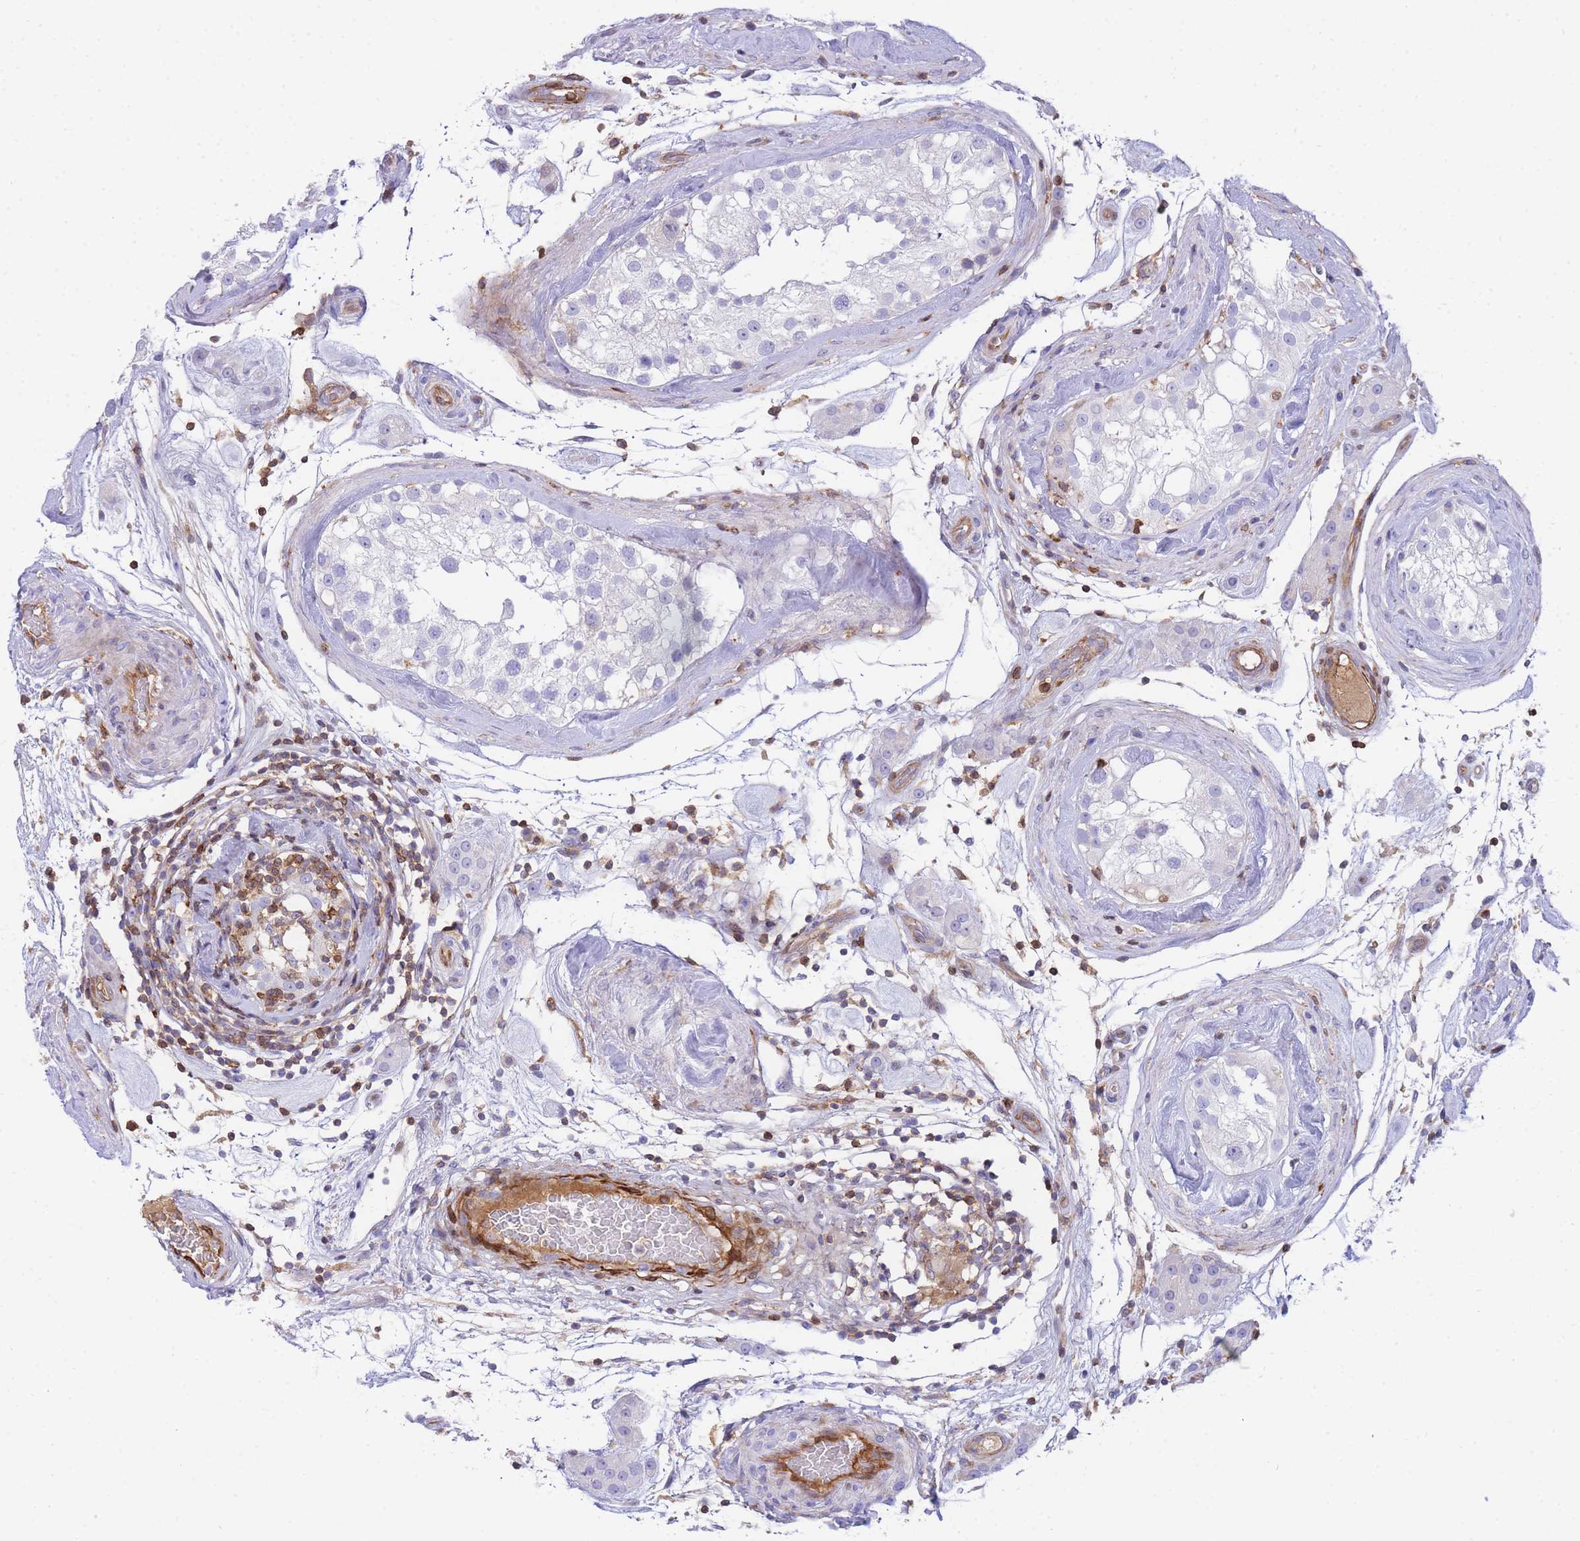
{"staining": {"intensity": "negative", "quantity": "none", "location": "none"}, "tissue": "testis", "cell_type": "Cells in seminiferous ducts", "image_type": "normal", "snomed": [{"axis": "morphology", "description": "Normal tissue, NOS"}, {"axis": "topography", "description": "Testis"}], "caption": "Human testis stained for a protein using immunohistochemistry shows no expression in cells in seminiferous ducts.", "gene": "FBN3", "patient": {"sex": "male", "age": 46}}